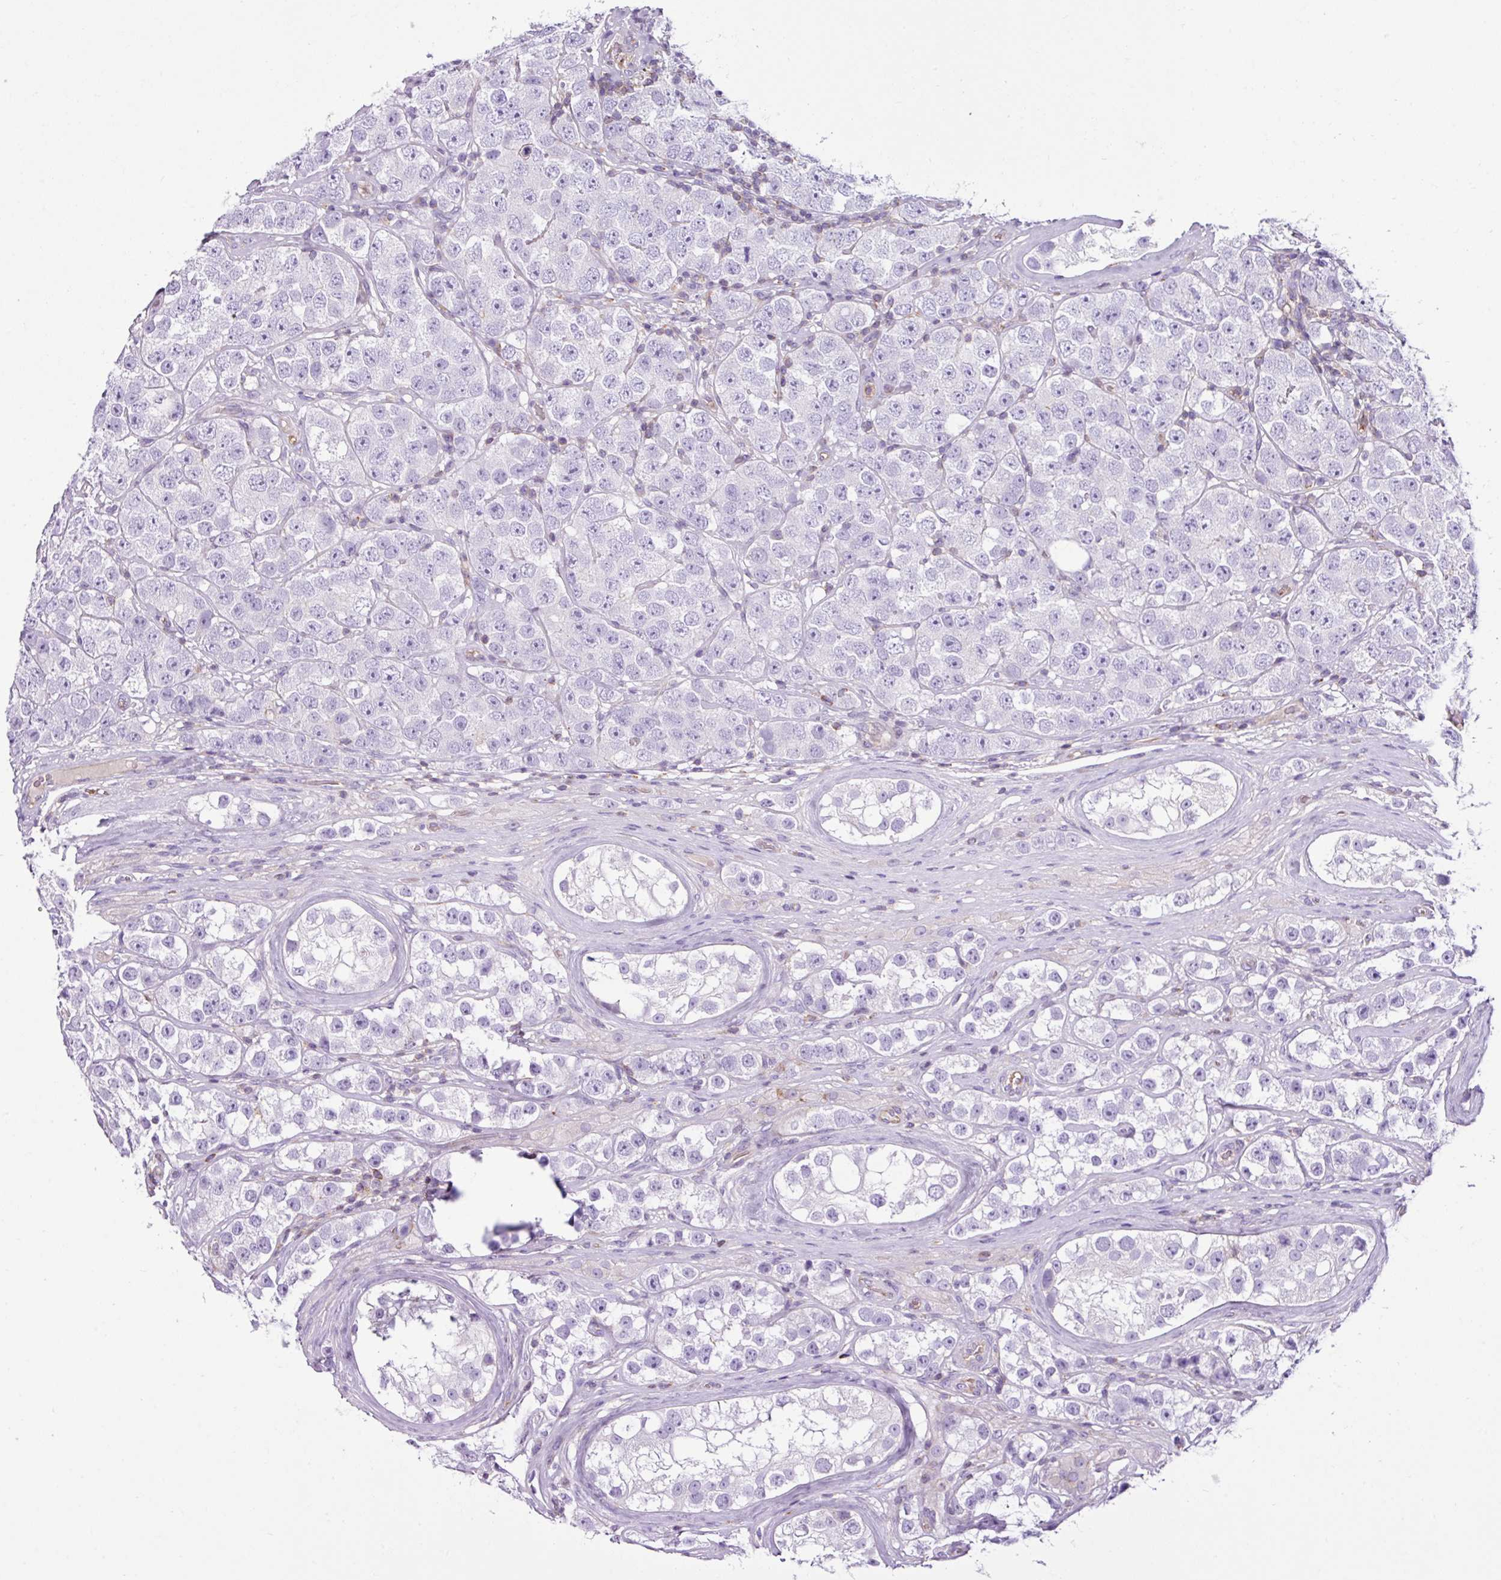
{"staining": {"intensity": "negative", "quantity": "none", "location": "none"}, "tissue": "testis cancer", "cell_type": "Tumor cells", "image_type": "cancer", "snomed": [{"axis": "morphology", "description": "Seminoma, NOS"}, {"axis": "topography", "description": "Testis"}], "caption": "Human testis cancer (seminoma) stained for a protein using IHC shows no staining in tumor cells.", "gene": "EME2", "patient": {"sex": "male", "age": 28}}